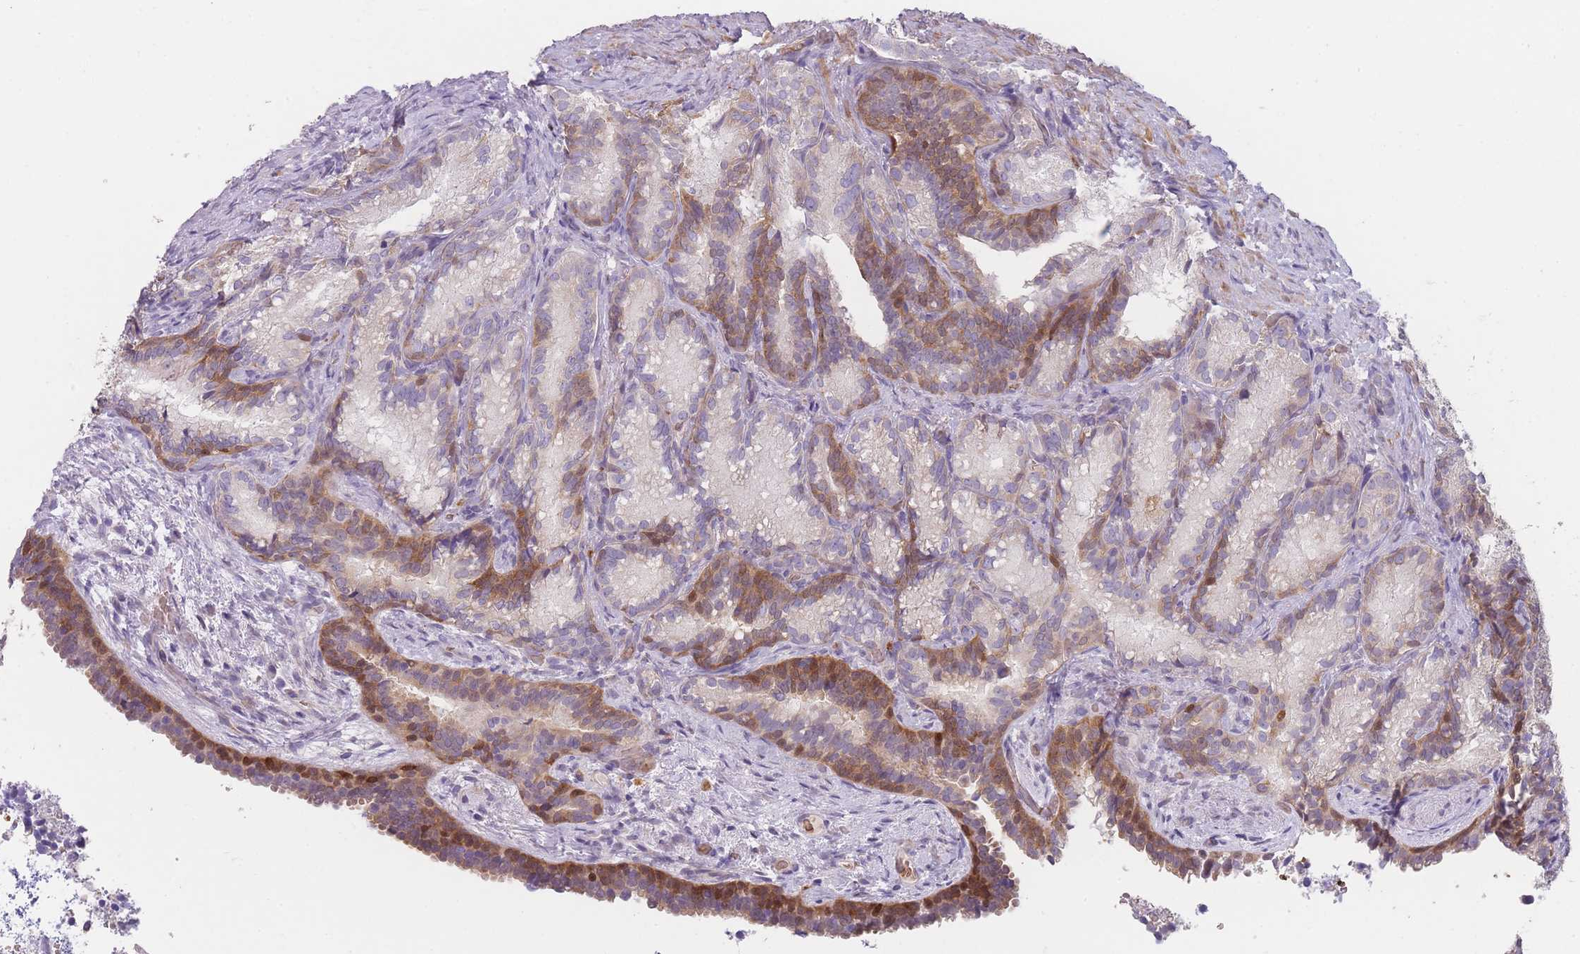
{"staining": {"intensity": "moderate", "quantity": "<25%", "location": "cytoplasmic/membranous"}, "tissue": "seminal vesicle", "cell_type": "Glandular cells", "image_type": "normal", "snomed": [{"axis": "morphology", "description": "Normal tissue, NOS"}, {"axis": "topography", "description": "Seminal veicle"}], "caption": "A histopathology image of seminal vesicle stained for a protein demonstrates moderate cytoplasmic/membranous brown staining in glandular cells.", "gene": "SMPD4", "patient": {"sex": "male", "age": 58}}